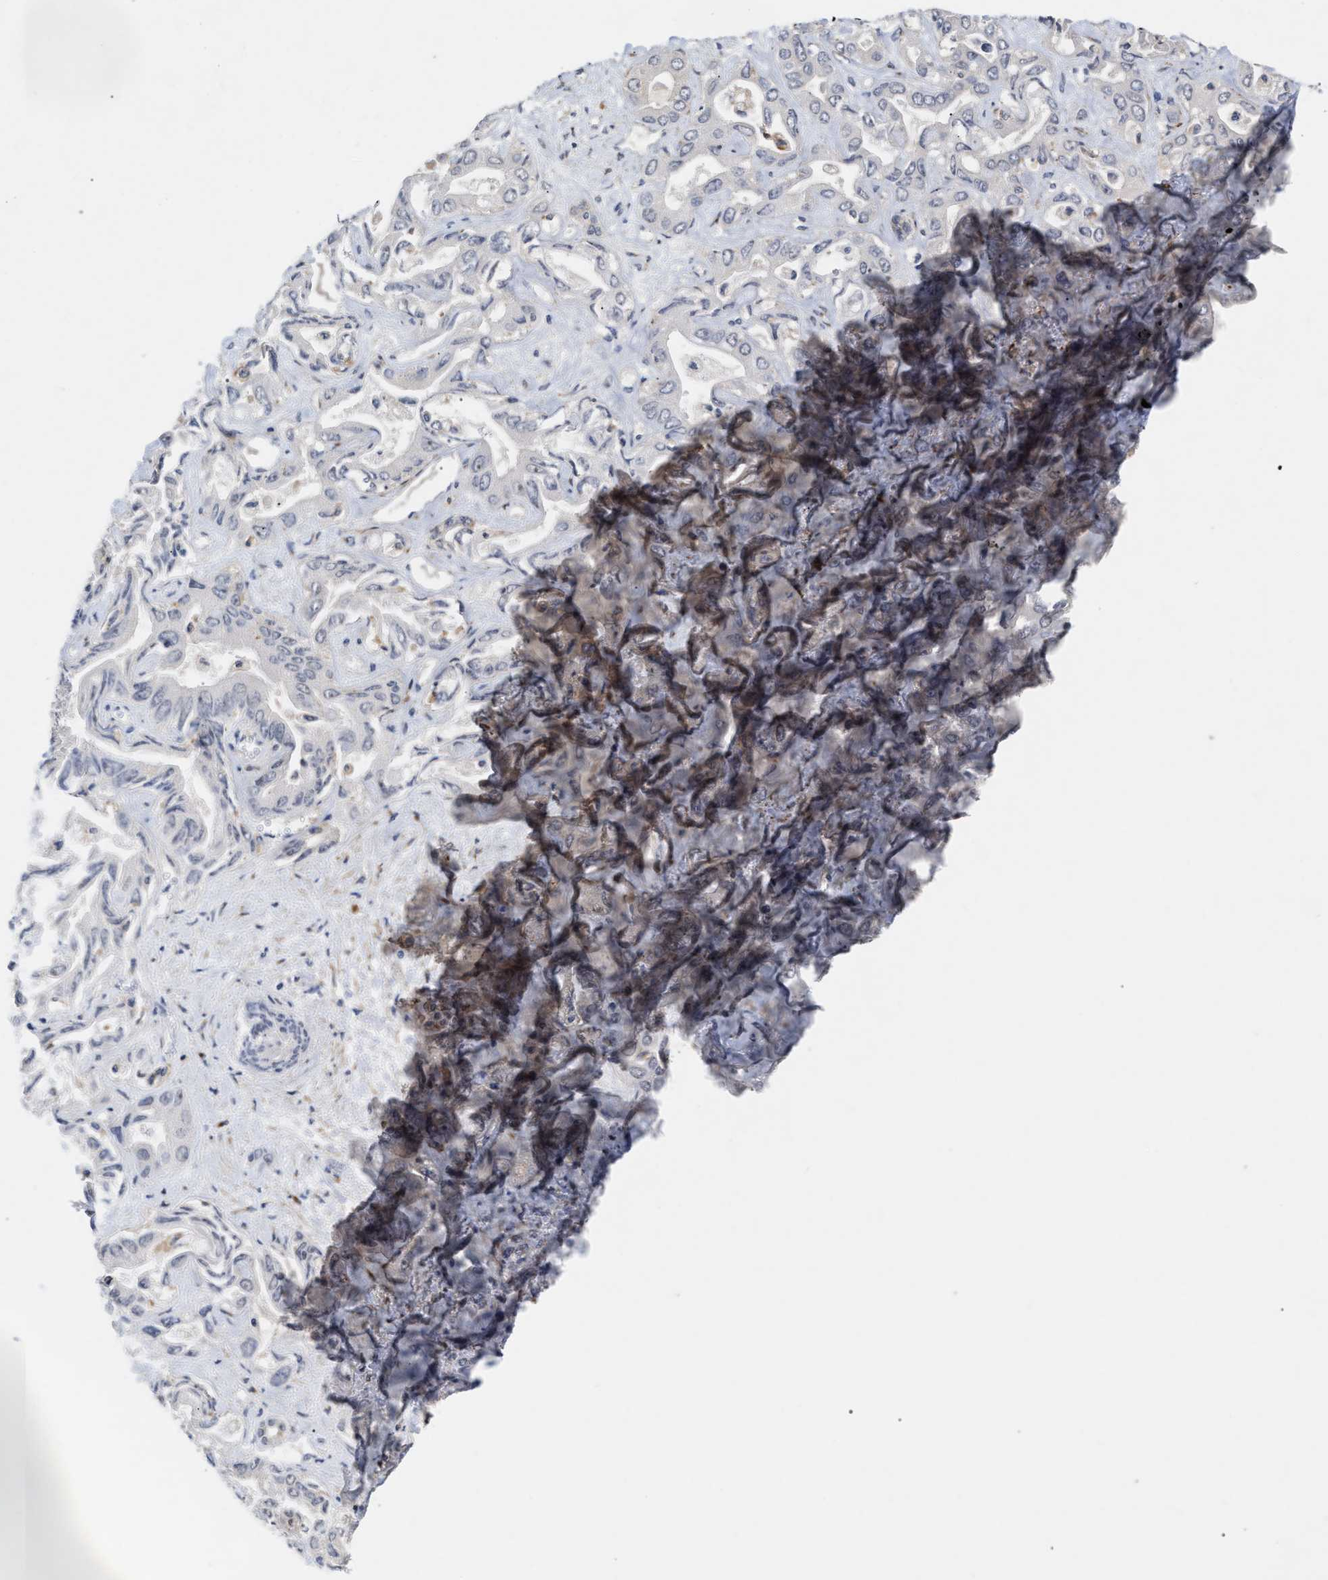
{"staining": {"intensity": "negative", "quantity": "none", "location": "none"}, "tissue": "liver cancer", "cell_type": "Tumor cells", "image_type": "cancer", "snomed": [{"axis": "morphology", "description": "Cholangiocarcinoma"}, {"axis": "topography", "description": "Liver"}], "caption": "Micrograph shows no protein positivity in tumor cells of cholangiocarcinoma (liver) tissue.", "gene": "ST6GALNAC6", "patient": {"sex": "female", "age": 52}}